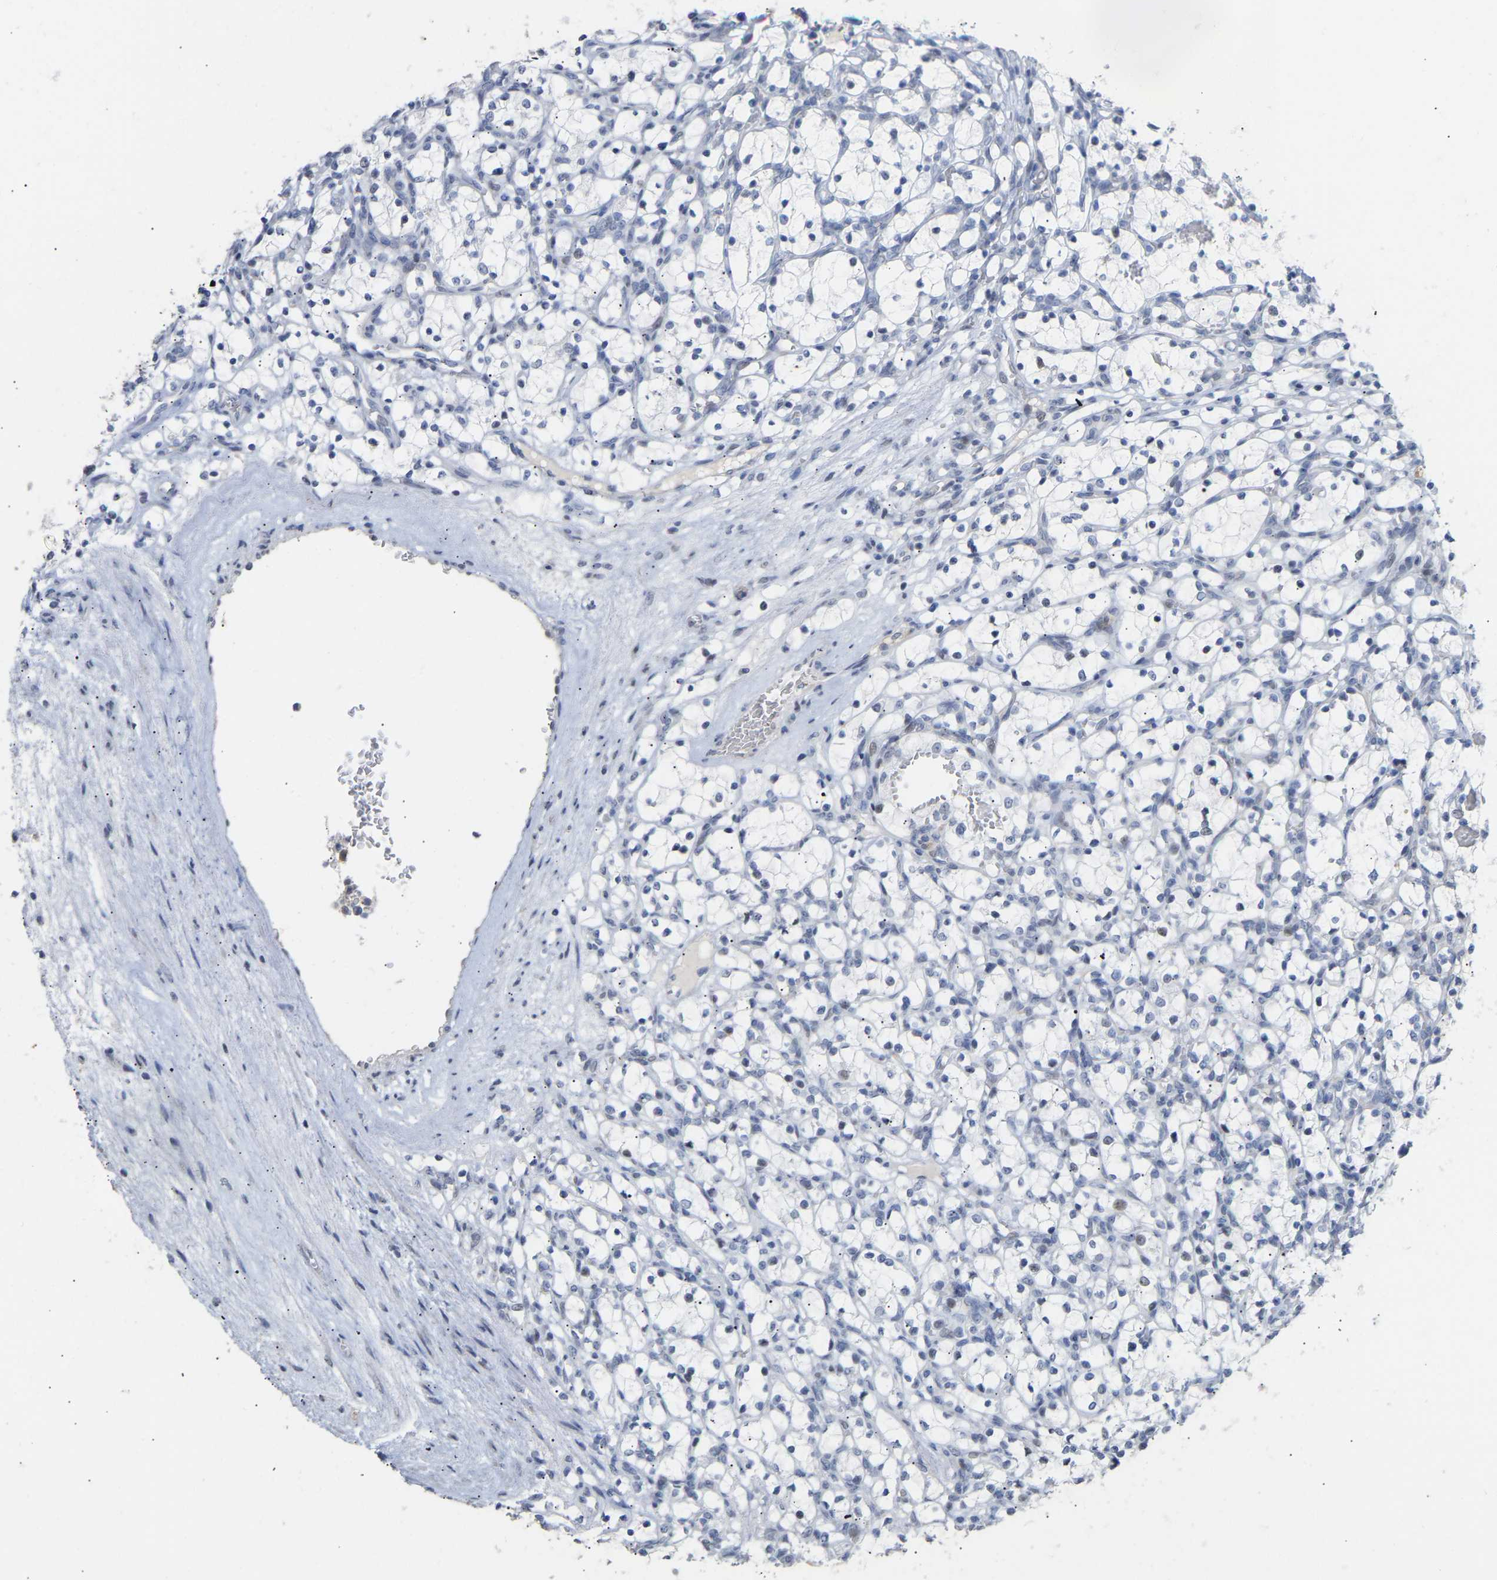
{"staining": {"intensity": "negative", "quantity": "none", "location": "none"}, "tissue": "renal cancer", "cell_type": "Tumor cells", "image_type": "cancer", "snomed": [{"axis": "morphology", "description": "Adenocarcinoma, NOS"}, {"axis": "topography", "description": "Kidney"}], "caption": "Protein analysis of adenocarcinoma (renal) reveals no significant expression in tumor cells.", "gene": "AMPH", "patient": {"sex": "female", "age": 69}}